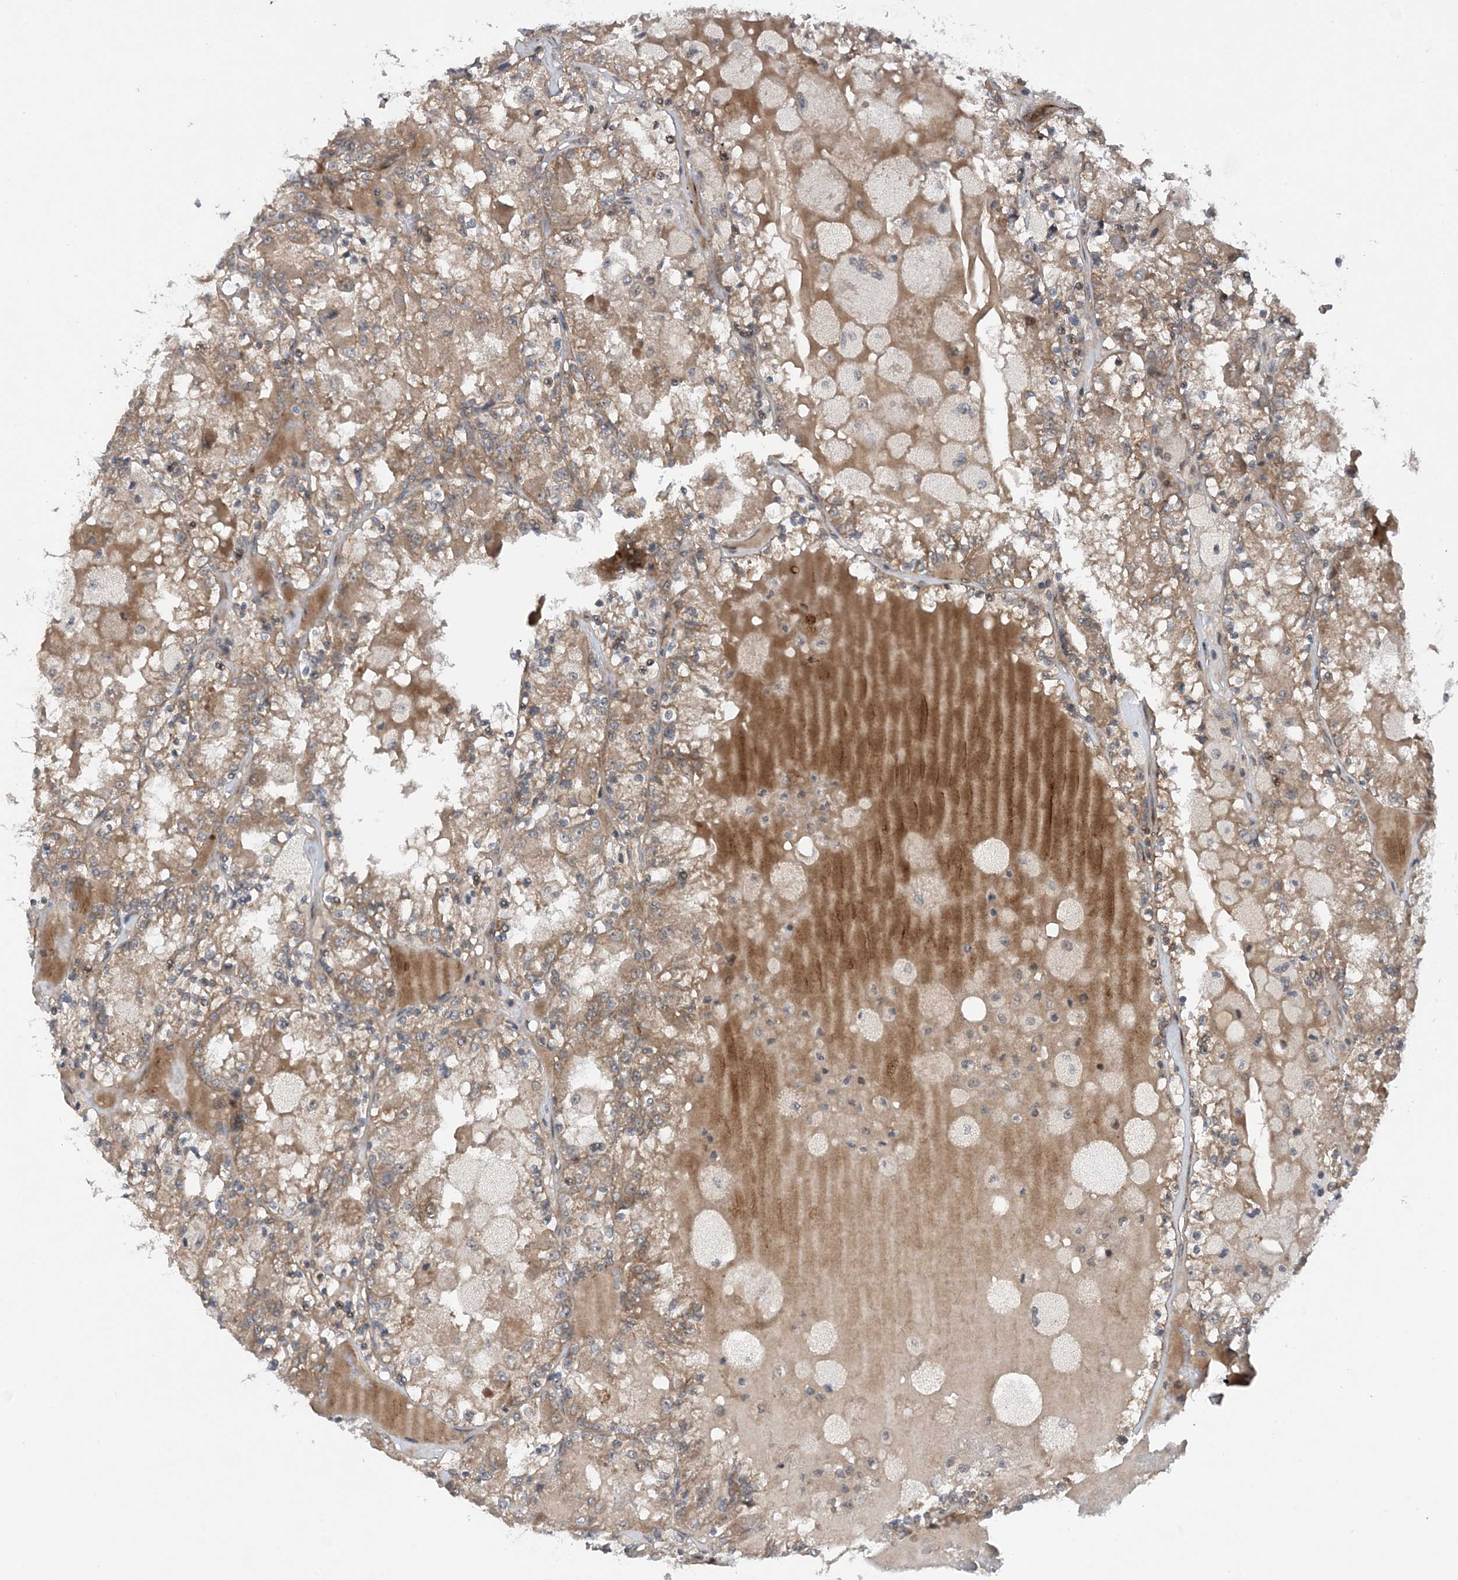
{"staining": {"intensity": "weak", "quantity": ">75%", "location": "cytoplasmic/membranous"}, "tissue": "renal cancer", "cell_type": "Tumor cells", "image_type": "cancer", "snomed": [{"axis": "morphology", "description": "Adenocarcinoma, NOS"}, {"axis": "topography", "description": "Kidney"}], "caption": "A high-resolution micrograph shows immunohistochemistry staining of renal cancer, which shows weak cytoplasmic/membranous expression in approximately >75% of tumor cells. (Brightfield microscopy of DAB IHC at high magnification).", "gene": "HEMK1", "patient": {"sex": "female", "age": 56}}